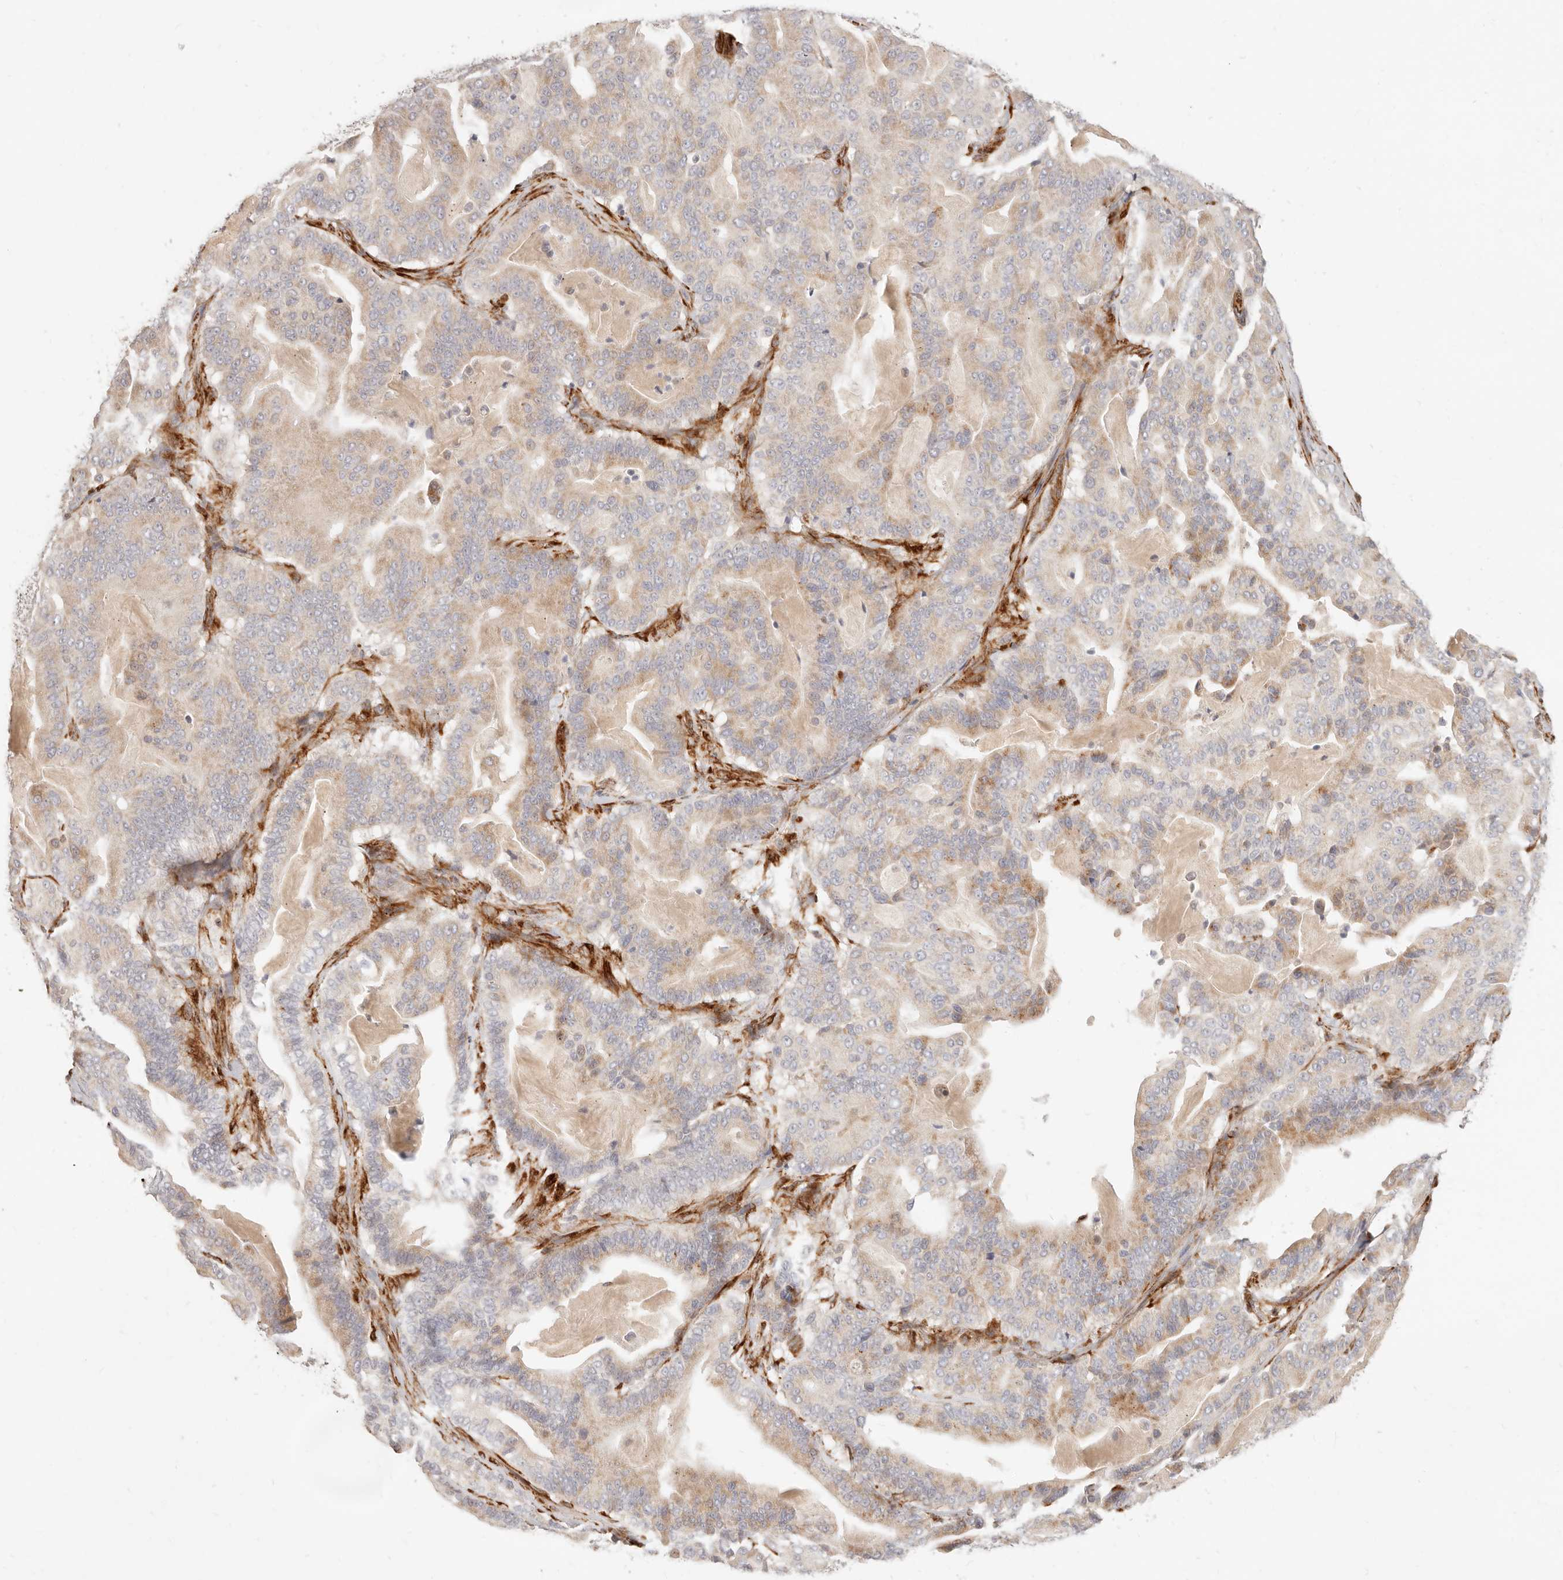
{"staining": {"intensity": "weak", "quantity": ">75%", "location": "cytoplasmic/membranous"}, "tissue": "pancreatic cancer", "cell_type": "Tumor cells", "image_type": "cancer", "snomed": [{"axis": "morphology", "description": "Adenocarcinoma, NOS"}, {"axis": "topography", "description": "Pancreas"}], "caption": "Protein staining demonstrates weak cytoplasmic/membranous expression in approximately >75% of tumor cells in adenocarcinoma (pancreatic). The staining was performed using DAB to visualize the protein expression in brown, while the nuclei were stained in blue with hematoxylin (Magnification: 20x).", "gene": "SASS6", "patient": {"sex": "male", "age": 63}}